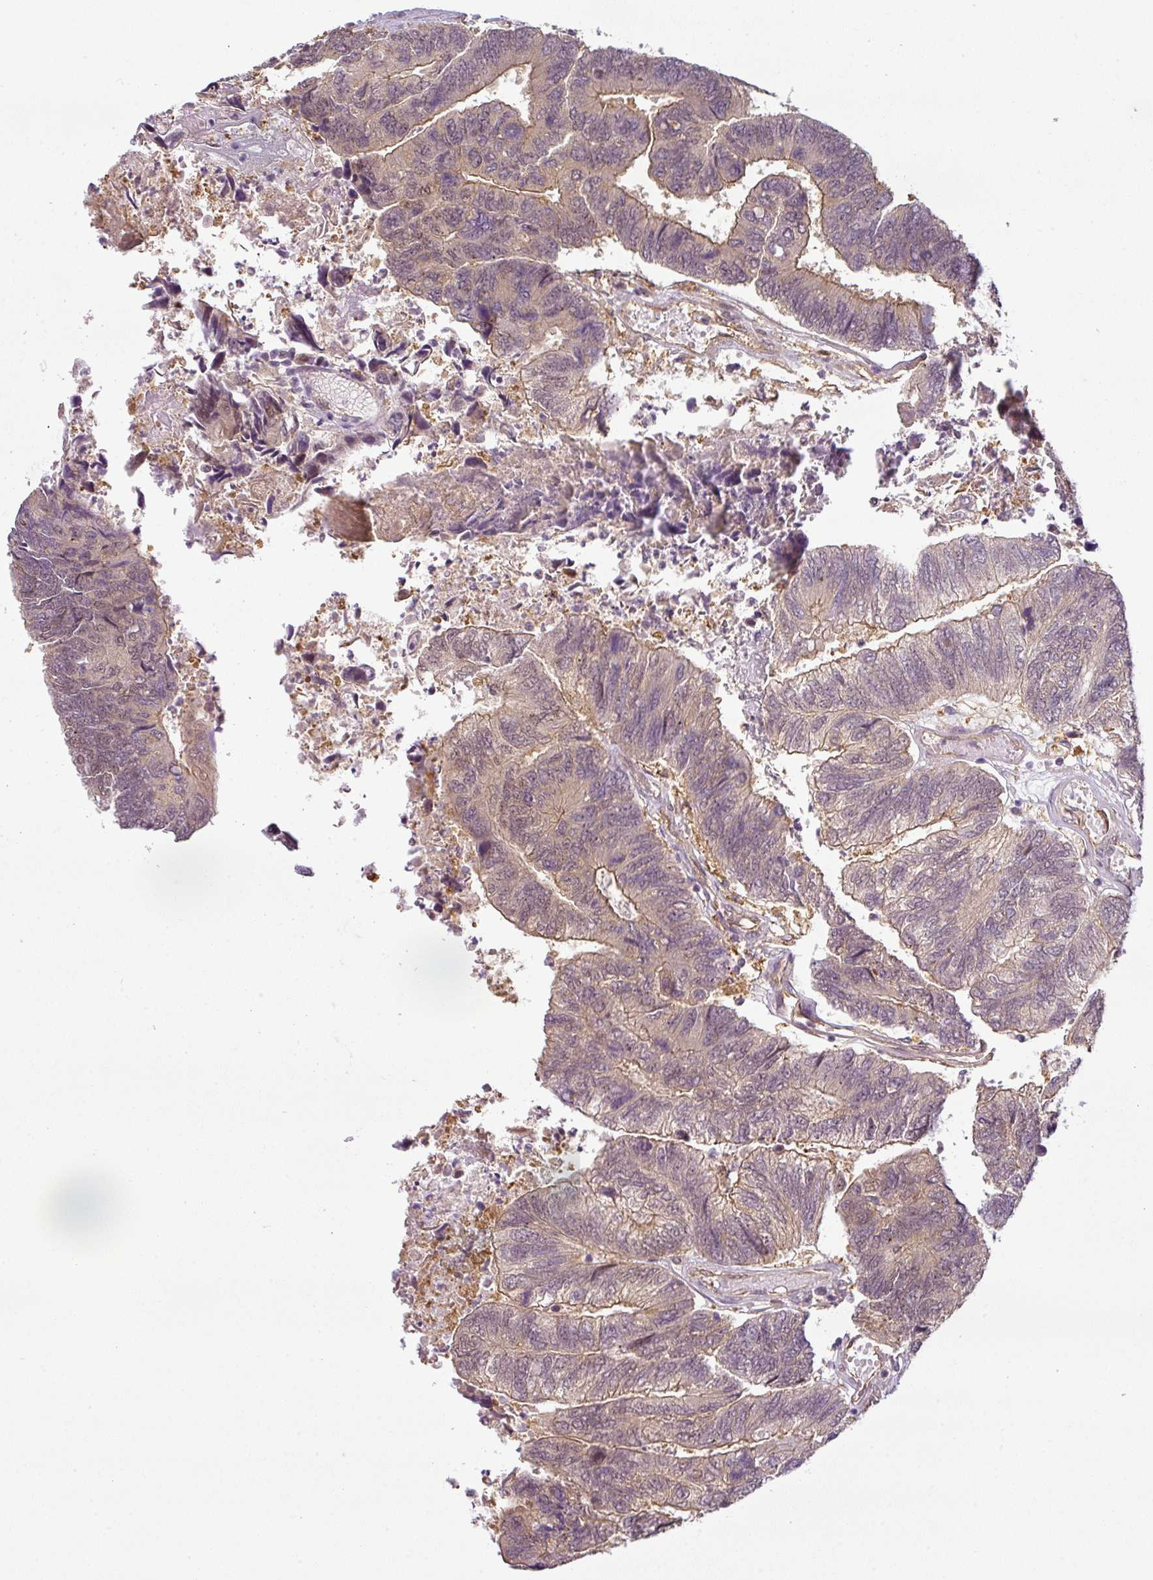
{"staining": {"intensity": "weak", "quantity": "25%-75%", "location": "cytoplasmic/membranous"}, "tissue": "colorectal cancer", "cell_type": "Tumor cells", "image_type": "cancer", "snomed": [{"axis": "morphology", "description": "Adenocarcinoma, NOS"}, {"axis": "topography", "description": "Colon"}], "caption": "Brown immunohistochemical staining in adenocarcinoma (colorectal) displays weak cytoplasmic/membranous expression in about 25%-75% of tumor cells. Nuclei are stained in blue.", "gene": "ANKRD18A", "patient": {"sex": "female", "age": 67}}